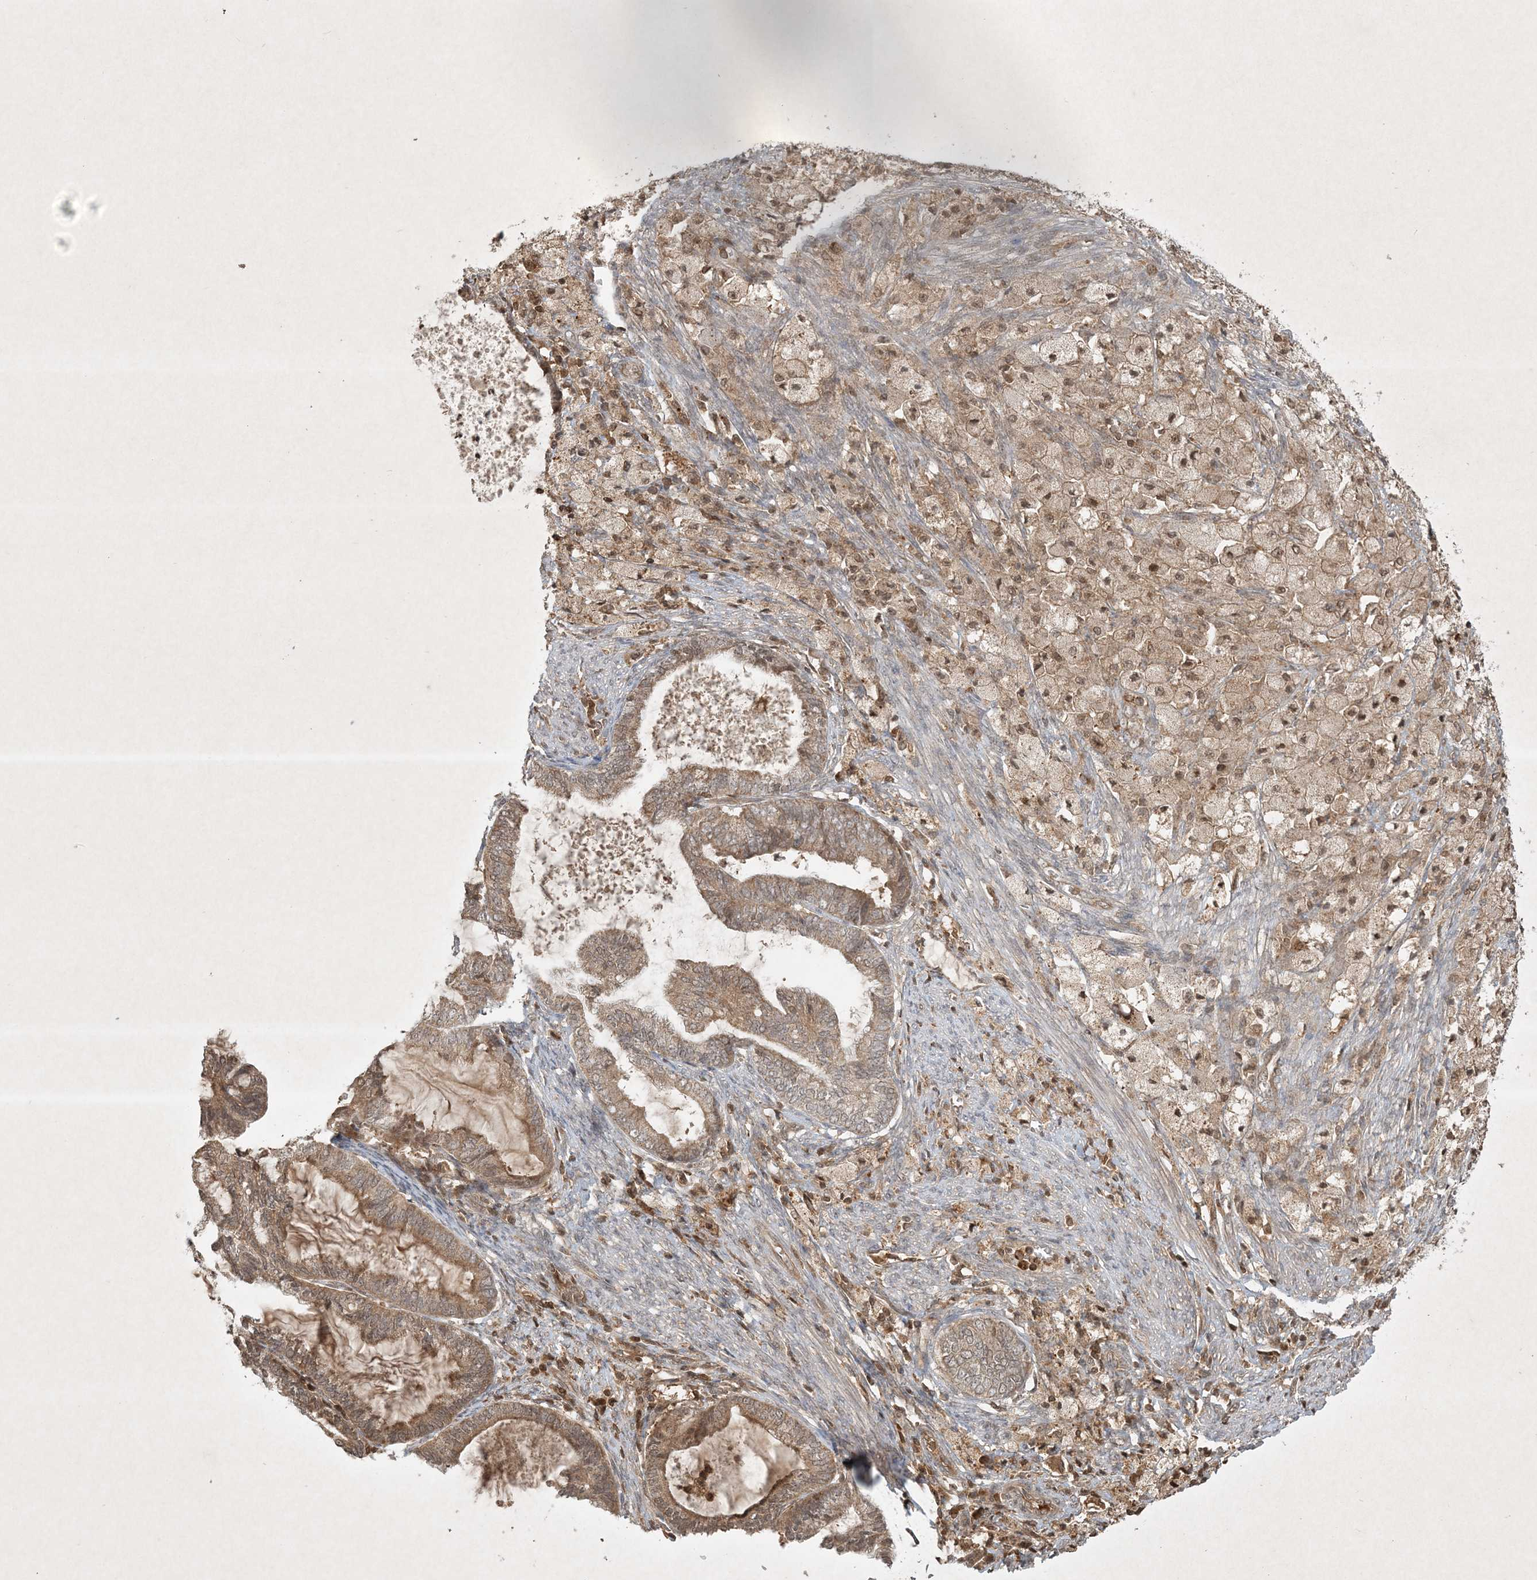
{"staining": {"intensity": "weak", "quantity": ">75%", "location": "cytoplasmic/membranous"}, "tissue": "cervical cancer", "cell_type": "Tumor cells", "image_type": "cancer", "snomed": [{"axis": "morphology", "description": "Normal tissue, NOS"}, {"axis": "morphology", "description": "Adenocarcinoma, NOS"}, {"axis": "topography", "description": "Cervix"}, {"axis": "topography", "description": "Endometrium"}], "caption": "A low amount of weak cytoplasmic/membranous expression is identified in about >75% of tumor cells in cervical cancer (adenocarcinoma) tissue.", "gene": "PLTP", "patient": {"sex": "female", "age": 86}}